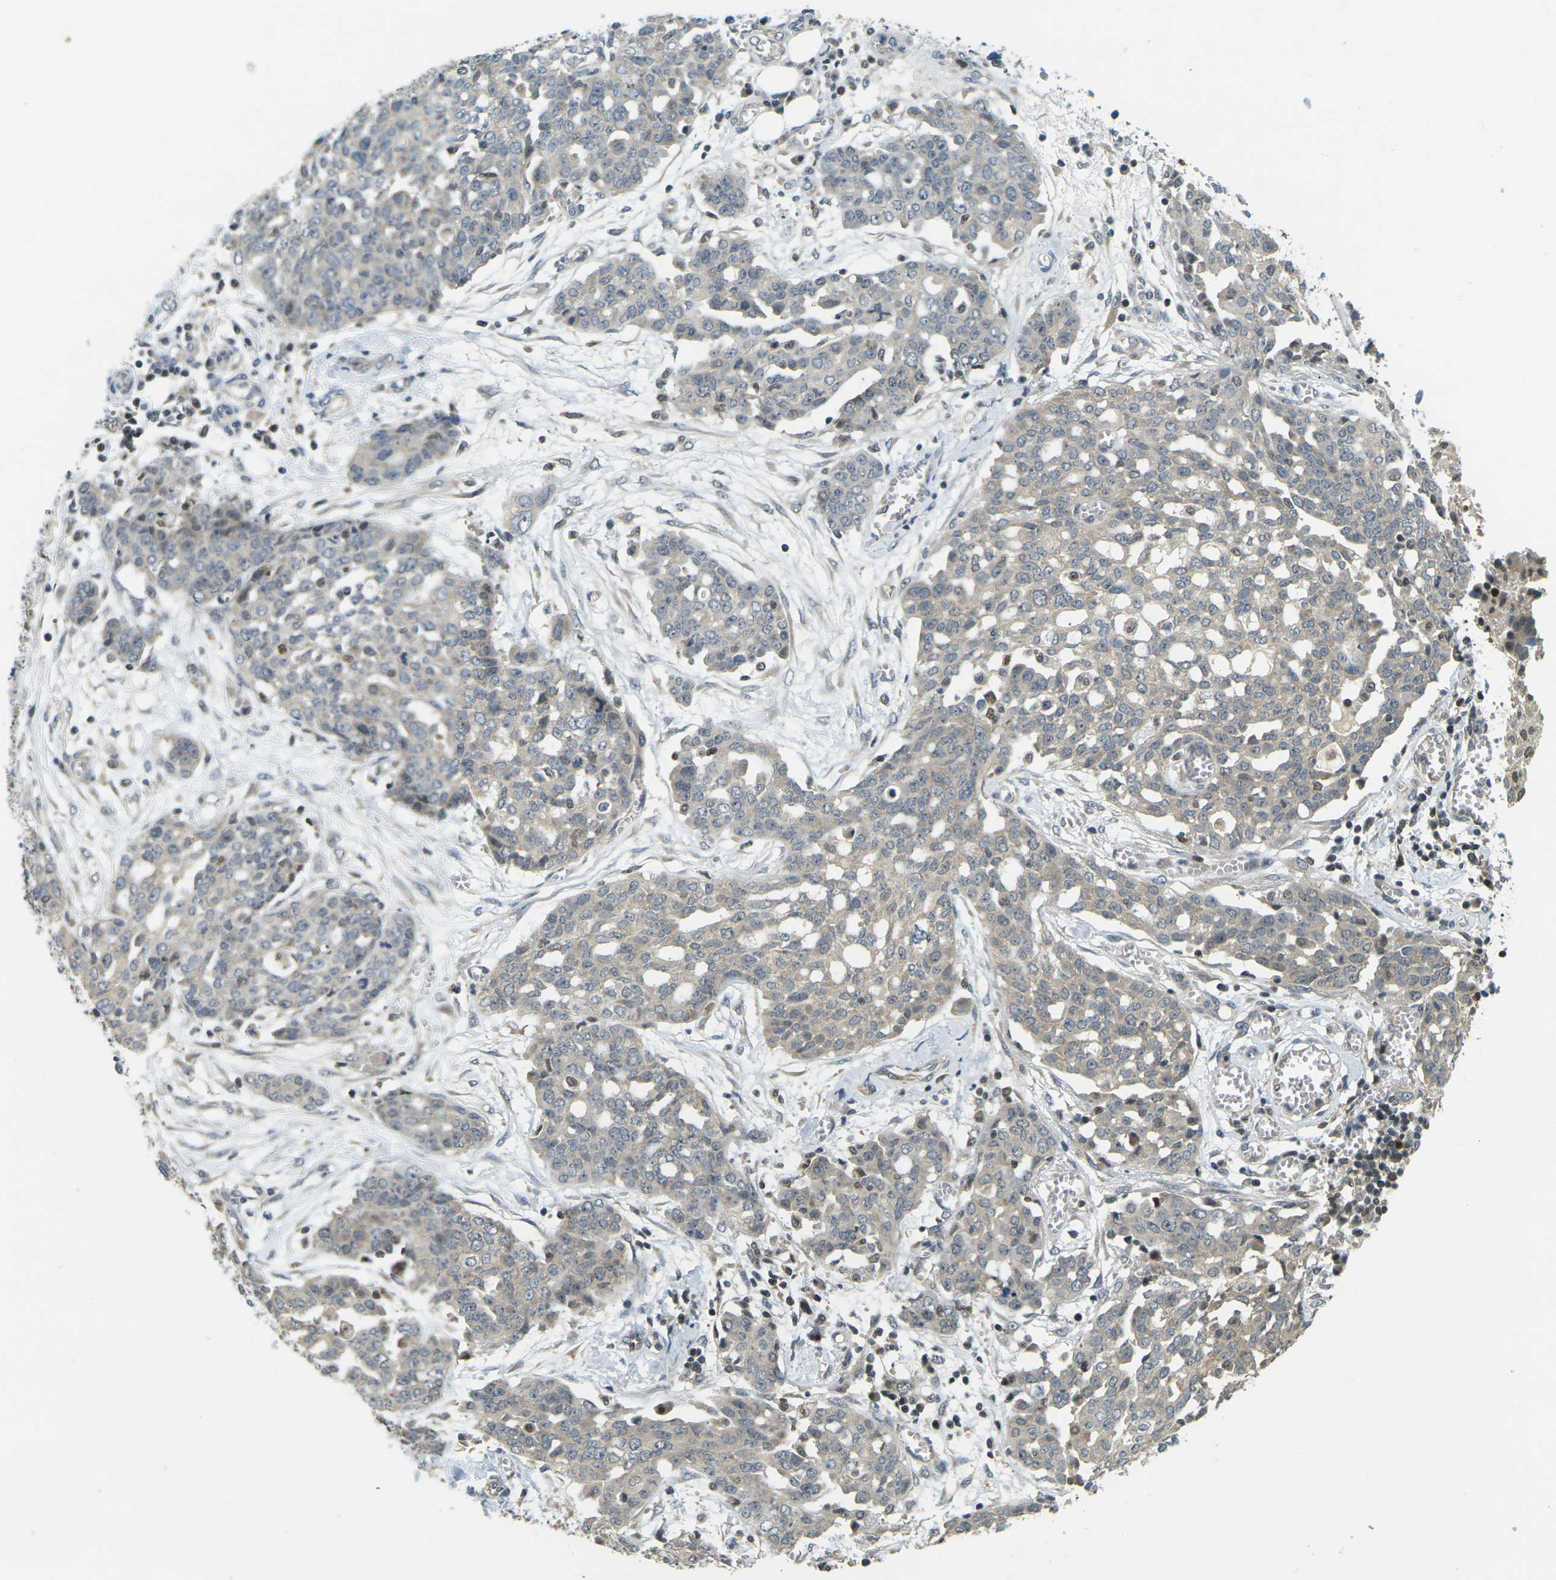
{"staining": {"intensity": "weak", "quantity": "25%-75%", "location": "cytoplasmic/membranous"}, "tissue": "ovarian cancer", "cell_type": "Tumor cells", "image_type": "cancer", "snomed": [{"axis": "morphology", "description": "Cystadenocarcinoma, serous, NOS"}, {"axis": "topography", "description": "Soft tissue"}, {"axis": "topography", "description": "Ovary"}], "caption": "An immunohistochemistry (IHC) photomicrograph of neoplastic tissue is shown. Protein staining in brown highlights weak cytoplasmic/membranous positivity in ovarian cancer within tumor cells.", "gene": "KLHL8", "patient": {"sex": "female", "age": 57}}